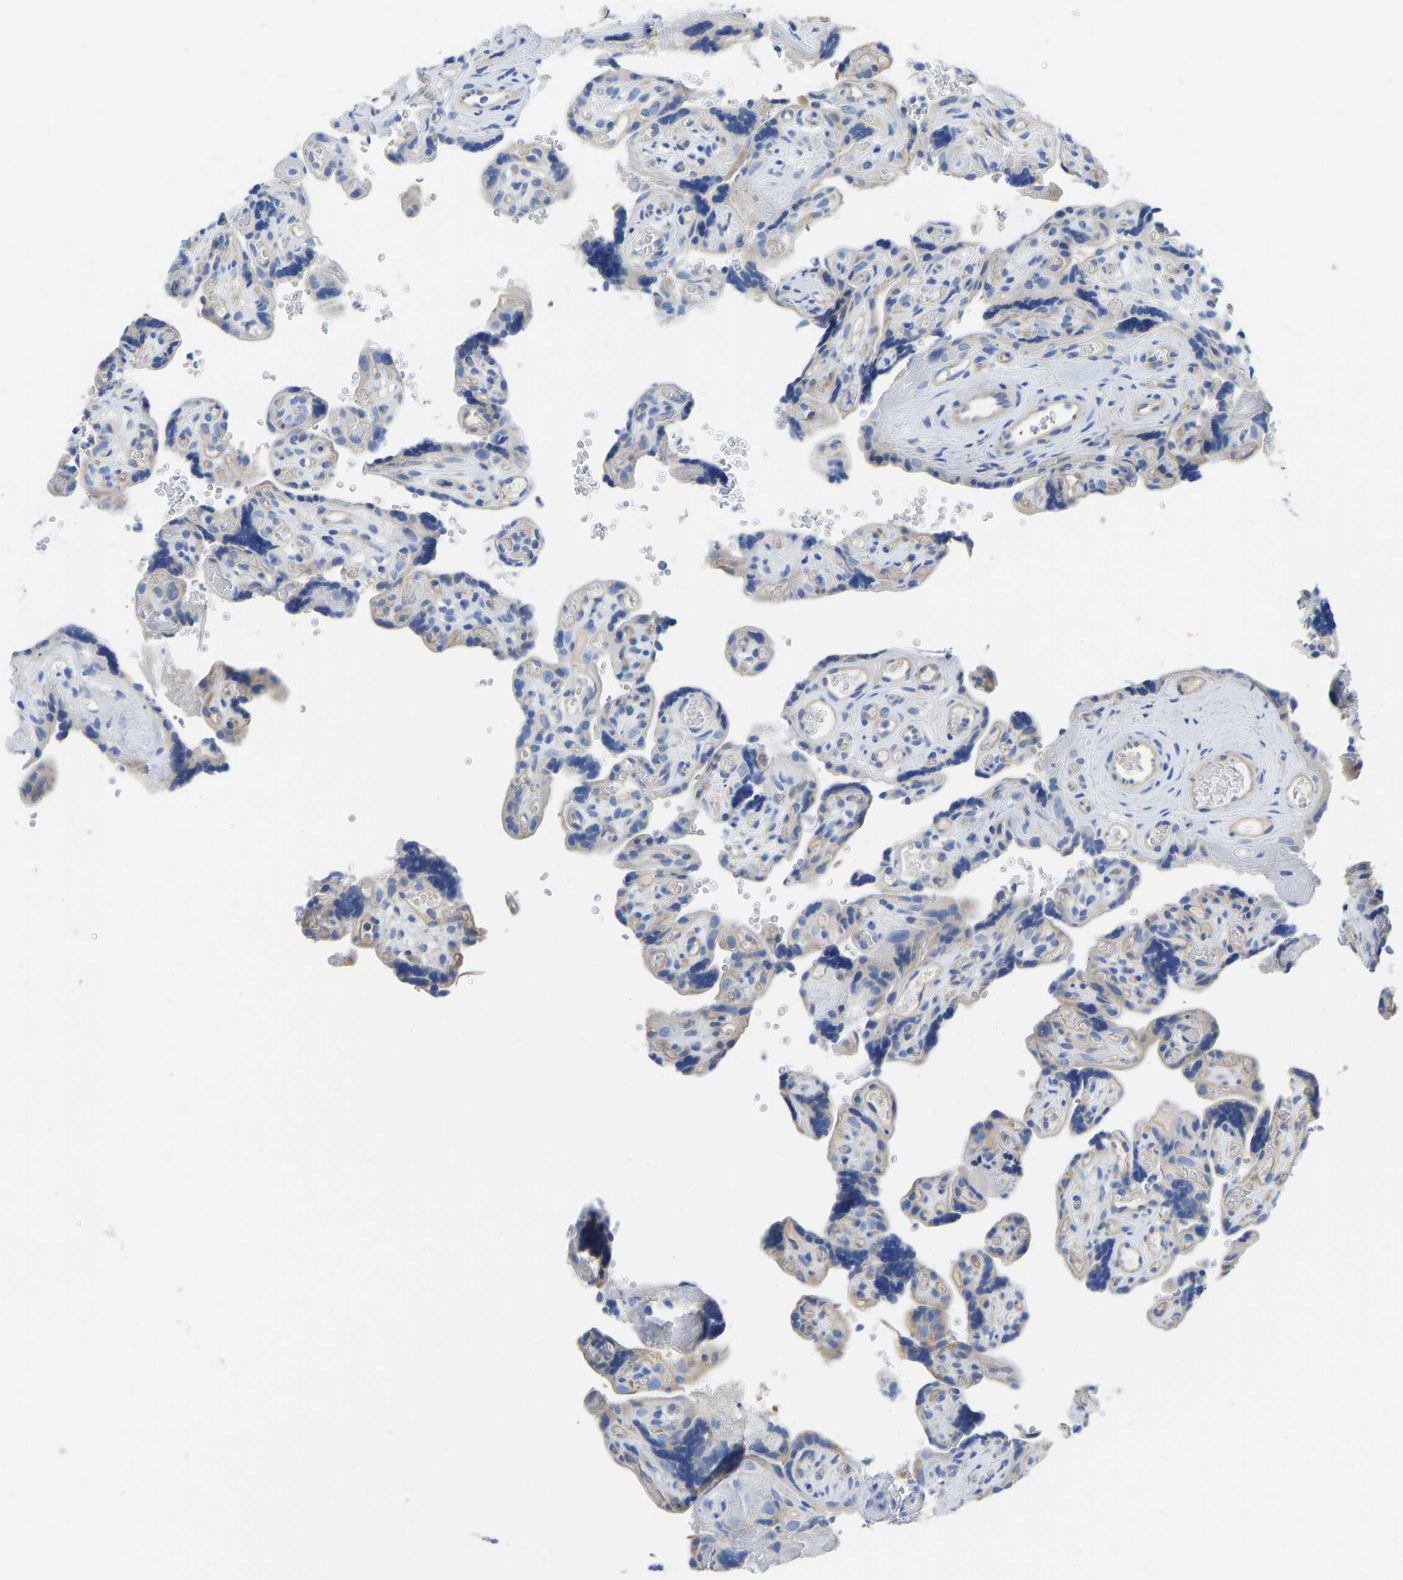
{"staining": {"intensity": "negative", "quantity": "none", "location": "none"}, "tissue": "placenta", "cell_type": "Decidual cells", "image_type": "normal", "snomed": [{"axis": "morphology", "description": "Normal tissue, NOS"}, {"axis": "topography", "description": "Placenta"}], "caption": "A high-resolution image shows IHC staining of benign placenta, which displays no significant expression in decidual cells.", "gene": "CHAD", "patient": {"sex": "female", "age": 30}}